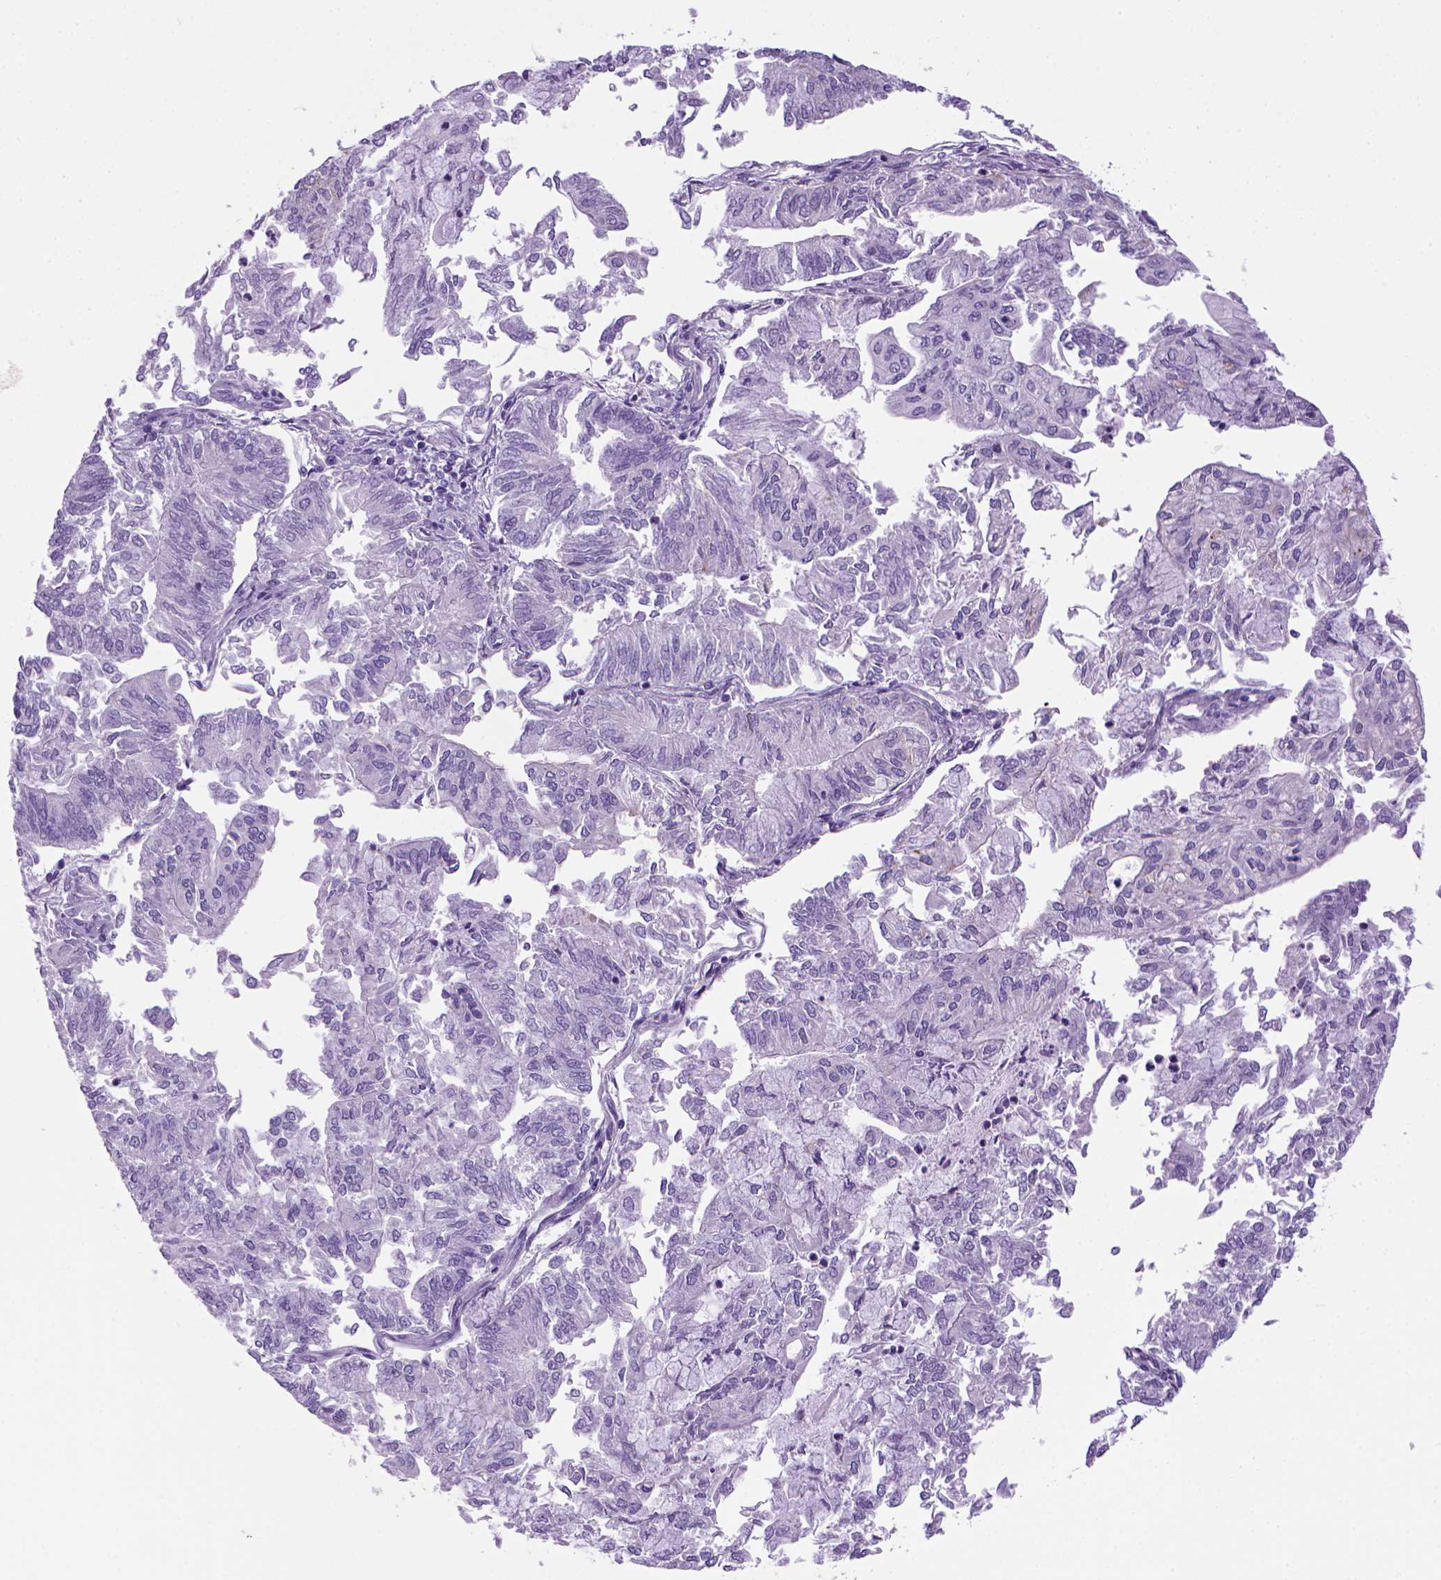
{"staining": {"intensity": "negative", "quantity": "none", "location": "none"}, "tissue": "endometrial cancer", "cell_type": "Tumor cells", "image_type": "cancer", "snomed": [{"axis": "morphology", "description": "Adenocarcinoma, NOS"}, {"axis": "topography", "description": "Endometrium"}], "caption": "Human endometrial cancer stained for a protein using immunohistochemistry (IHC) demonstrates no positivity in tumor cells.", "gene": "ARHGEF33", "patient": {"sex": "female", "age": 59}}